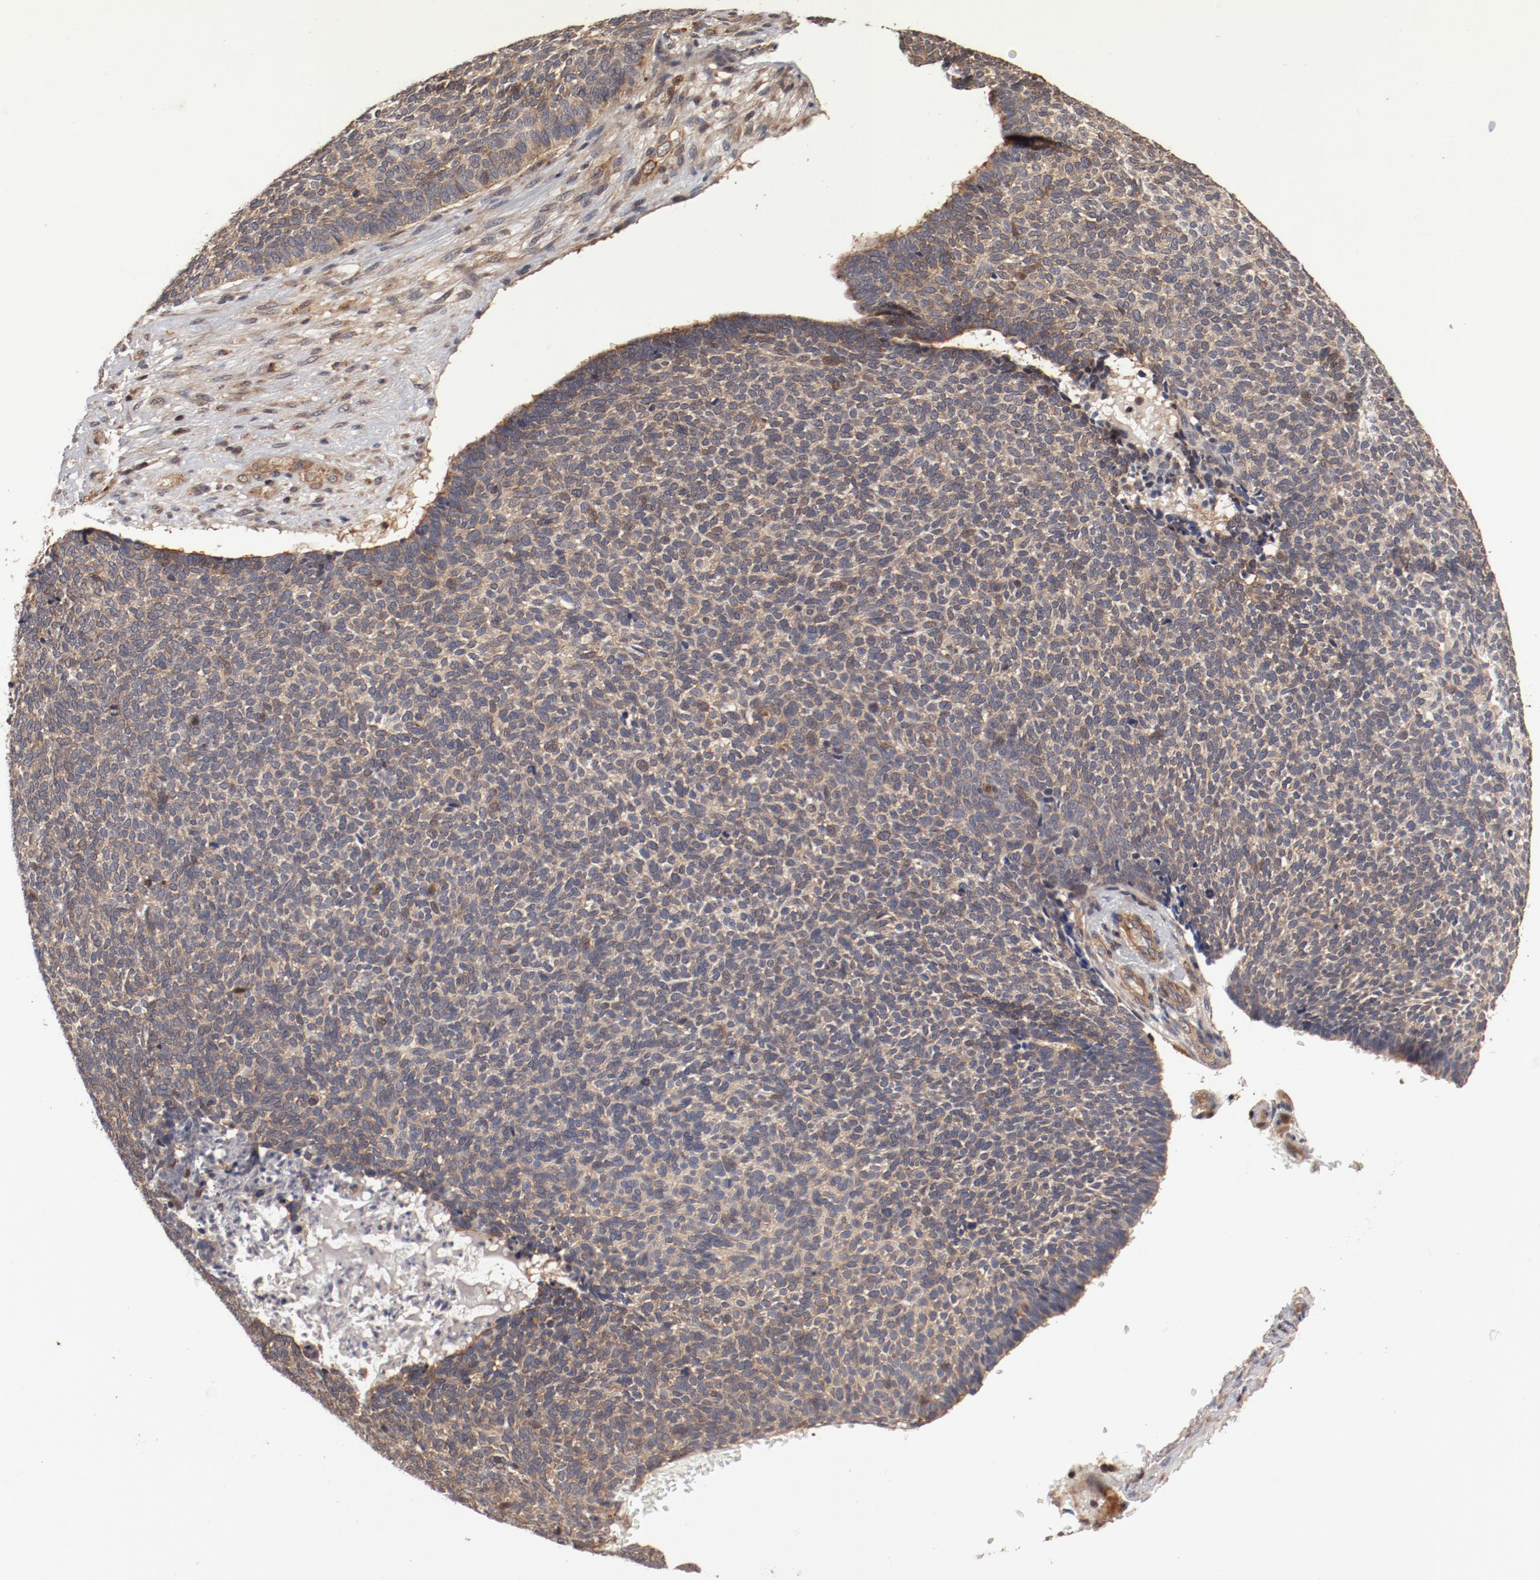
{"staining": {"intensity": "weak", "quantity": ">75%", "location": "cytoplasmic/membranous"}, "tissue": "skin cancer", "cell_type": "Tumor cells", "image_type": "cancer", "snomed": [{"axis": "morphology", "description": "Basal cell carcinoma"}, {"axis": "topography", "description": "Skin"}], "caption": "DAB (3,3'-diaminobenzidine) immunohistochemical staining of human basal cell carcinoma (skin) shows weak cytoplasmic/membranous protein staining in about >75% of tumor cells.", "gene": "GUF1", "patient": {"sex": "male", "age": 87}}